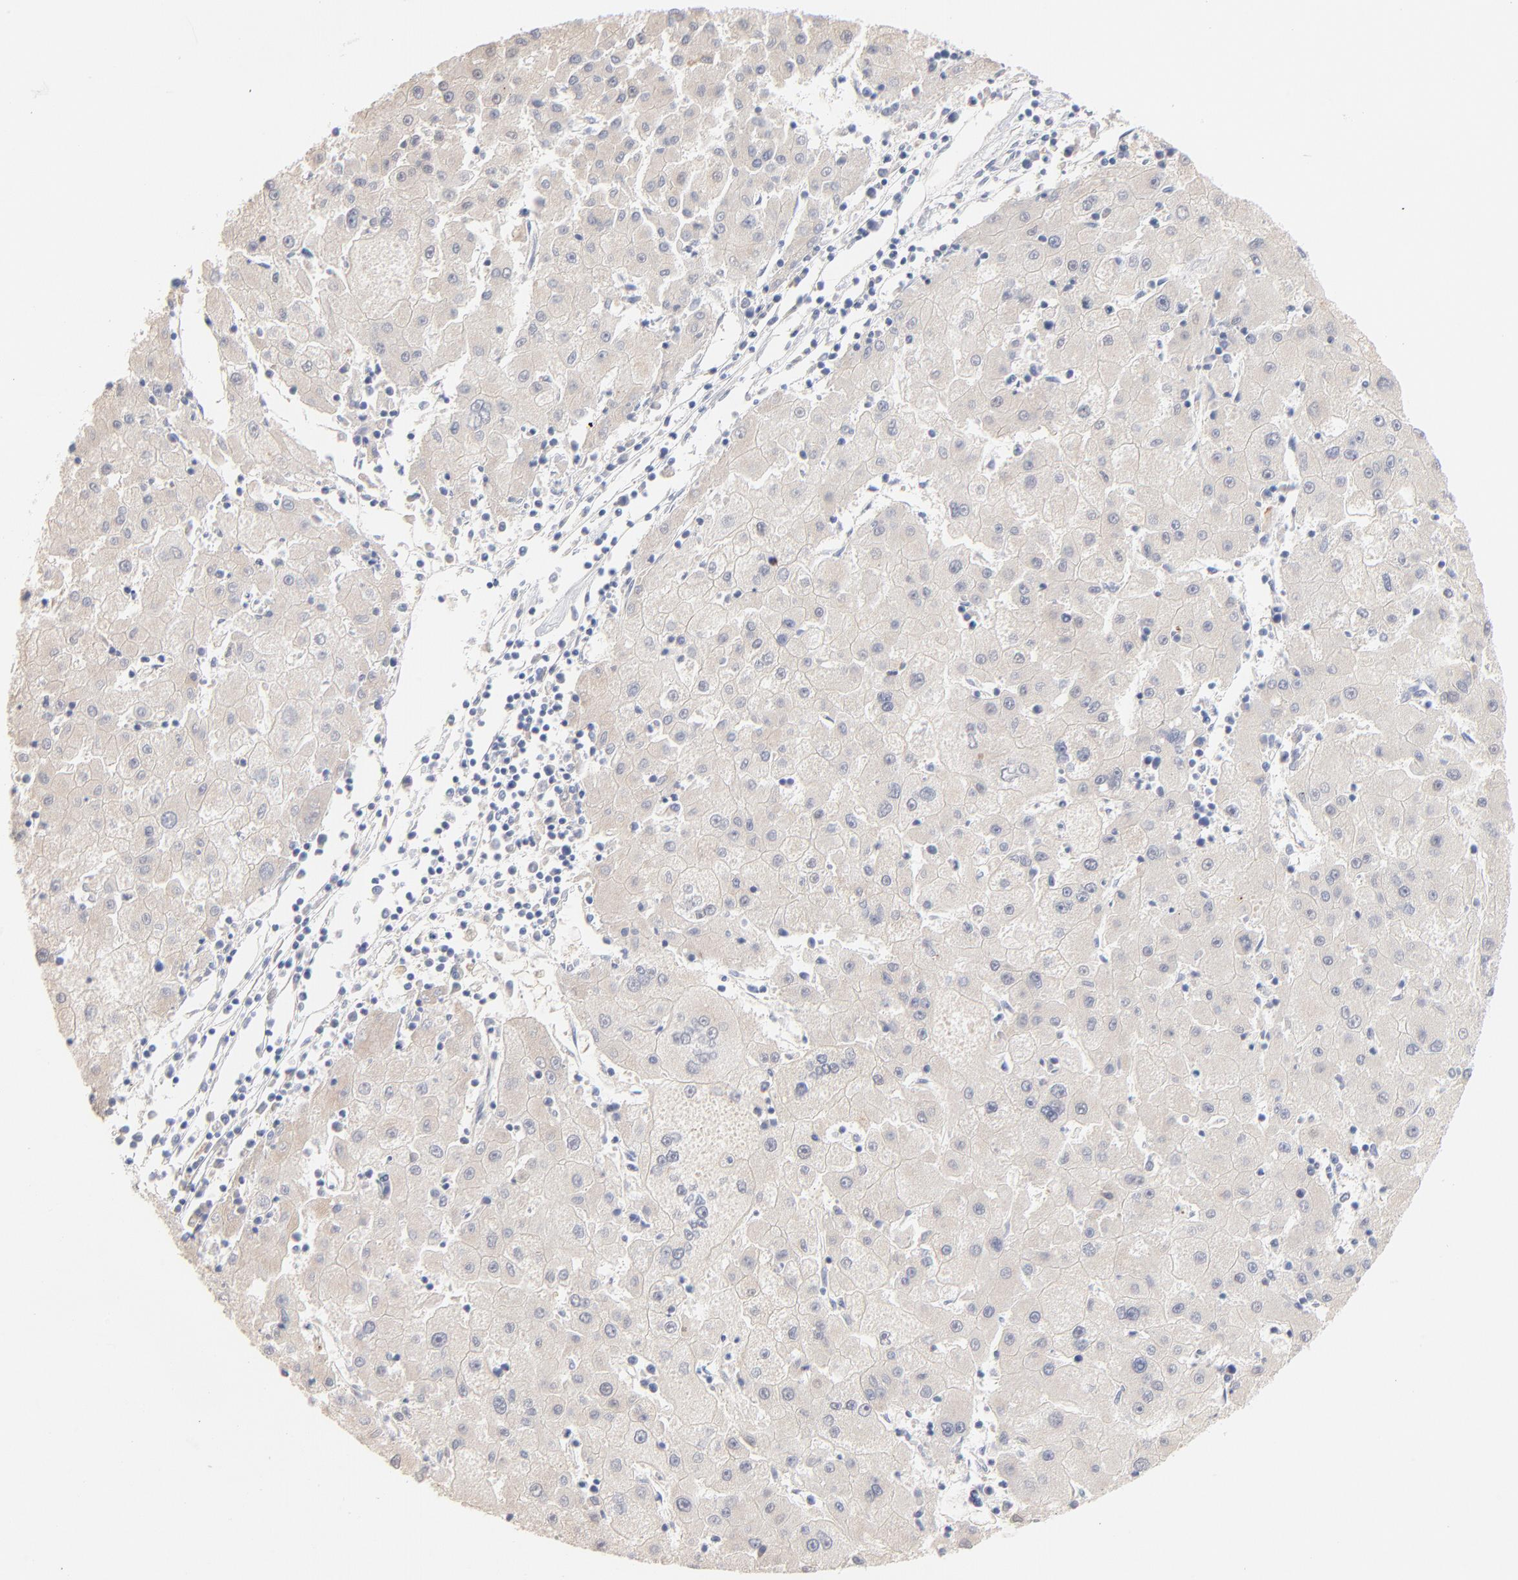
{"staining": {"intensity": "negative", "quantity": "none", "location": "none"}, "tissue": "liver cancer", "cell_type": "Tumor cells", "image_type": "cancer", "snomed": [{"axis": "morphology", "description": "Carcinoma, Hepatocellular, NOS"}, {"axis": "topography", "description": "Liver"}], "caption": "Immunohistochemical staining of hepatocellular carcinoma (liver) displays no significant positivity in tumor cells. (DAB (3,3'-diaminobenzidine) immunohistochemistry, high magnification).", "gene": "MID1", "patient": {"sex": "male", "age": 72}}